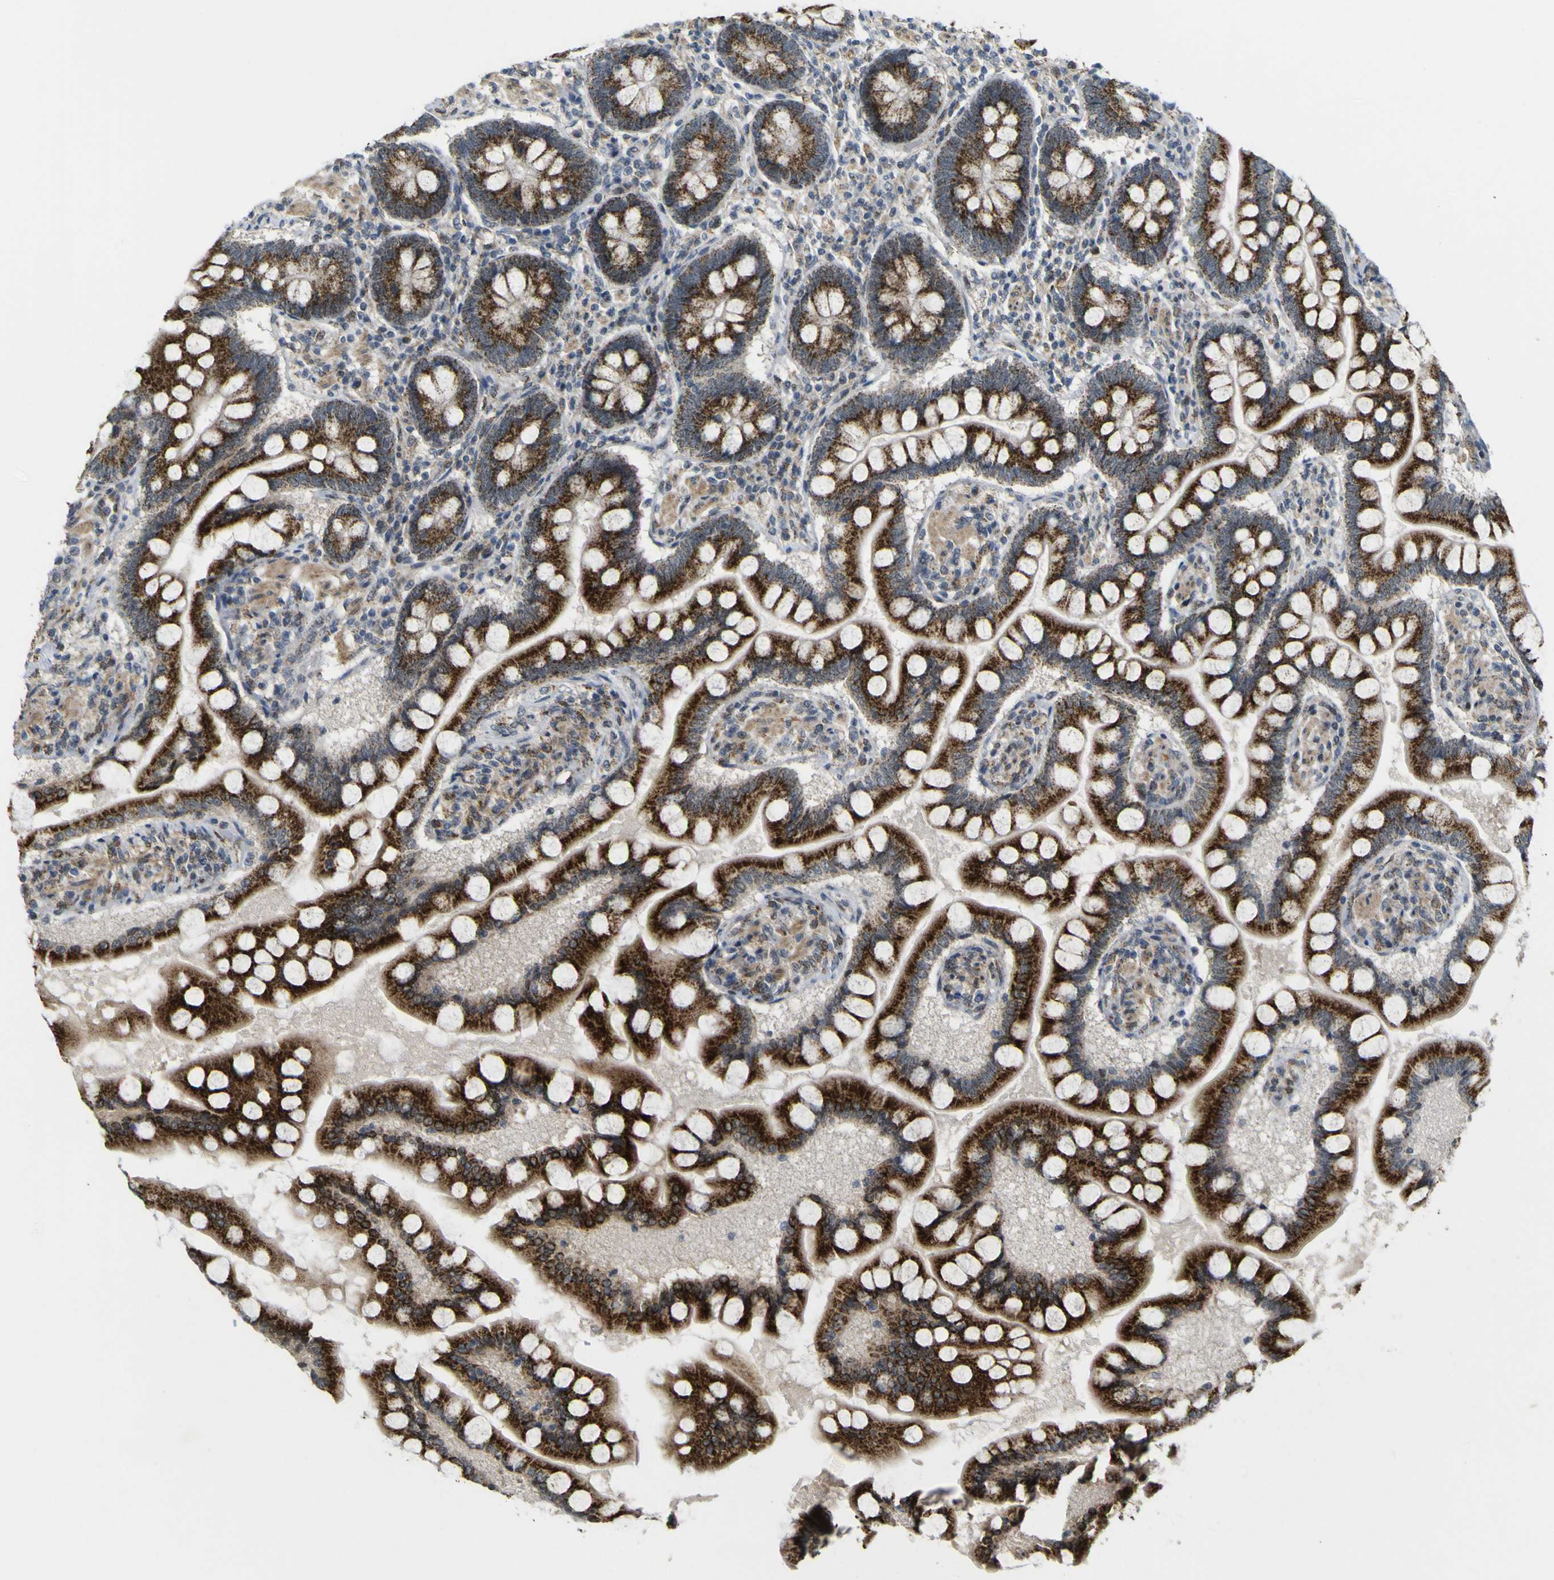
{"staining": {"intensity": "strong", "quantity": ">75%", "location": "cytoplasmic/membranous"}, "tissue": "small intestine", "cell_type": "Glandular cells", "image_type": "normal", "snomed": [{"axis": "morphology", "description": "Normal tissue, NOS"}, {"axis": "topography", "description": "Small intestine"}], "caption": "IHC photomicrograph of benign small intestine stained for a protein (brown), which shows high levels of strong cytoplasmic/membranous positivity in about >75% of glandular cells.", "gene": "ACBD5", "patient": {"sex": "male", "age": 41}}